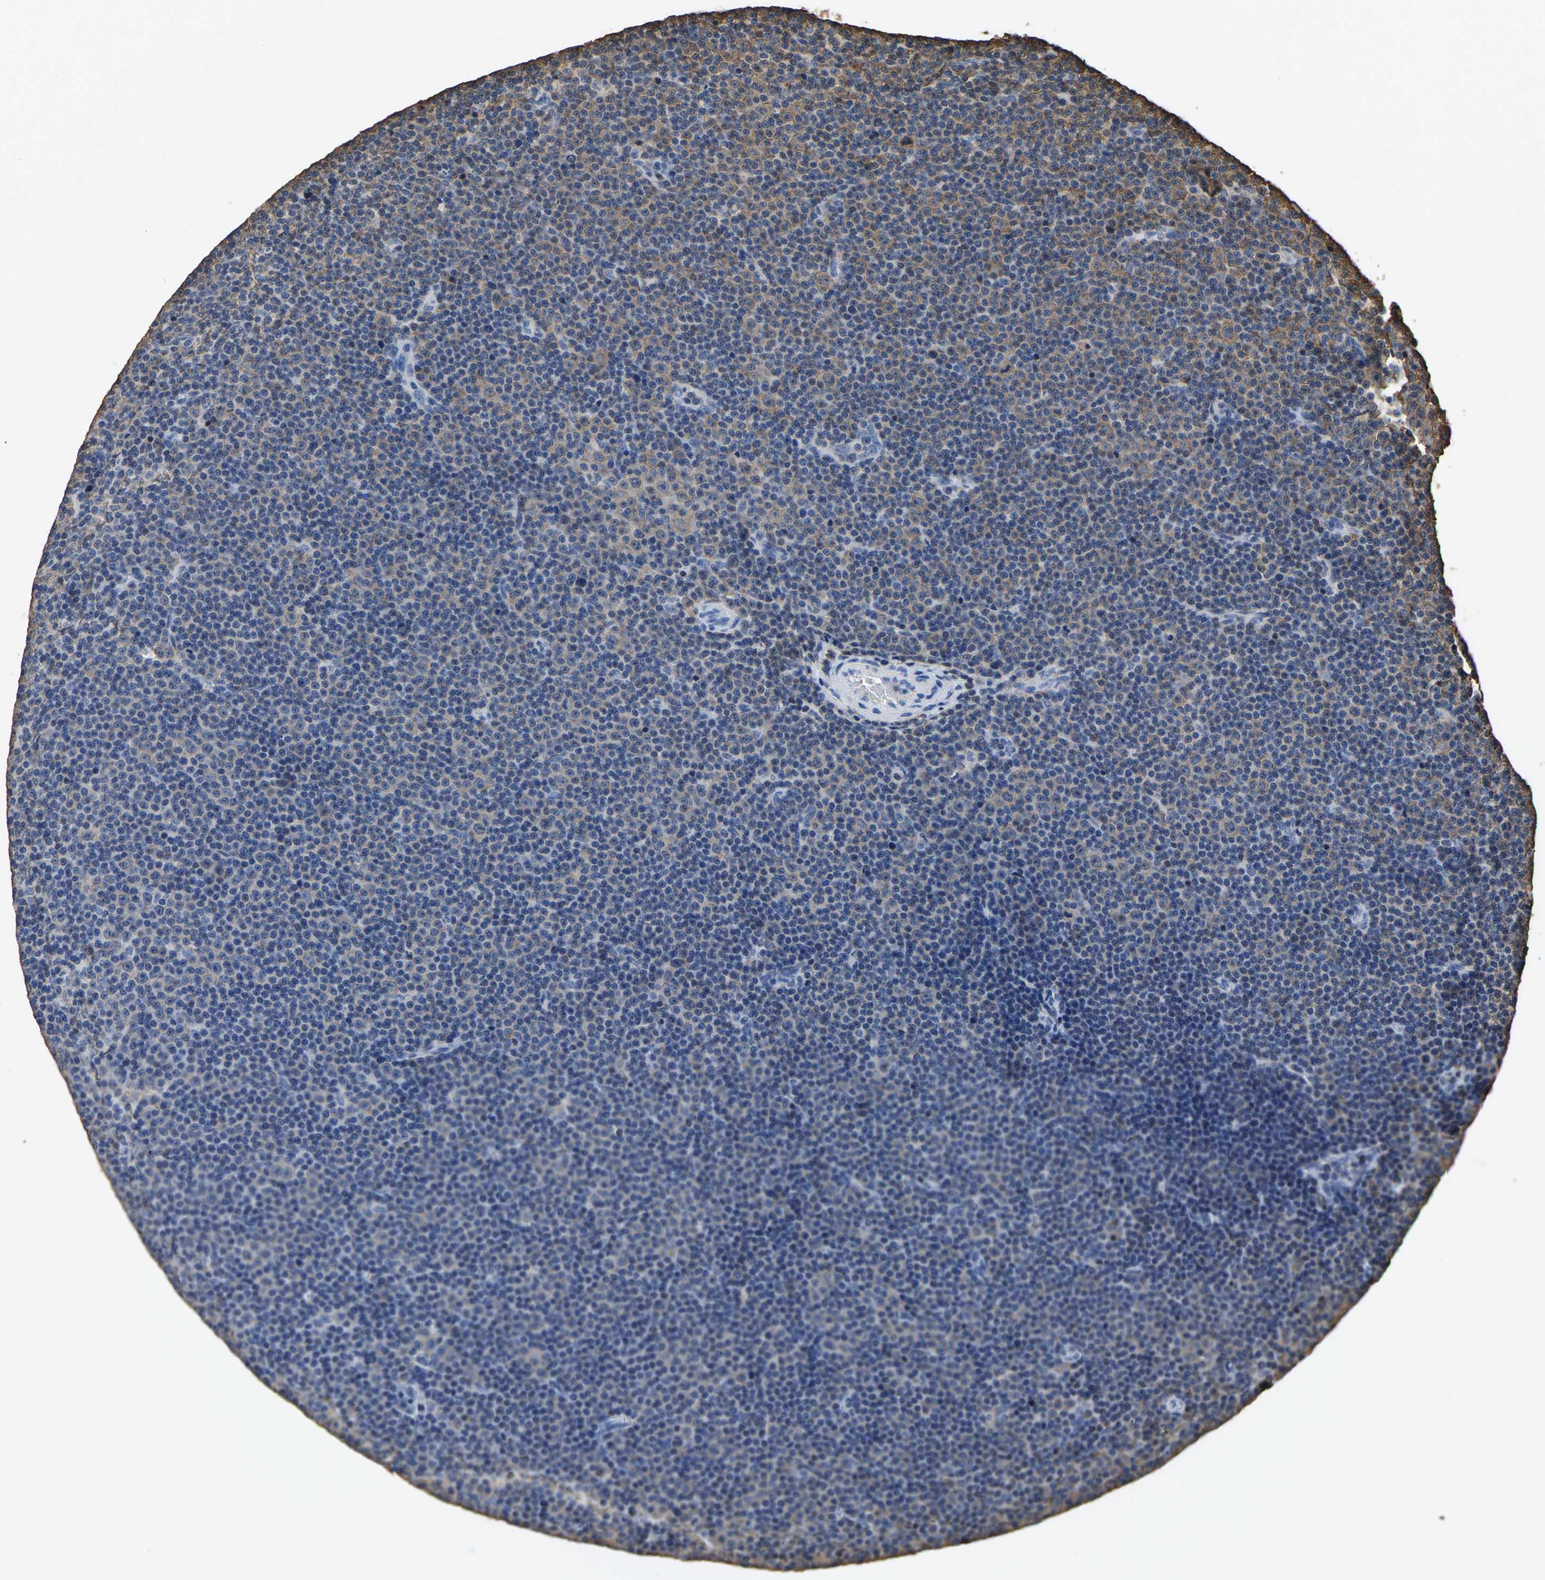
{"staining": {"intensity": "weak", "quantity": "<25%", "location": "cytoplasmic/membranous"}, "tissue": "lymphoma", "cell_type": "Tumor cells", "image_type": "cancer", "snomed": [{"axis": "morphology", "description": "Malignant lymphoma, non-Hodgkin's type, Low grade"}, {"axis": "topography", "description": "Lymph node"}], "caption": "Immunohistochemistry photomicrograph of malignant lymphoma, non-Hodgkin's type (low-grade) stained for a protein (brown), which reveals no staining in tumor cells. (DAB immunohistochemistry, high magnification).", "gene": "LDHB", "patient": {"sex": "female", "age": 67}}